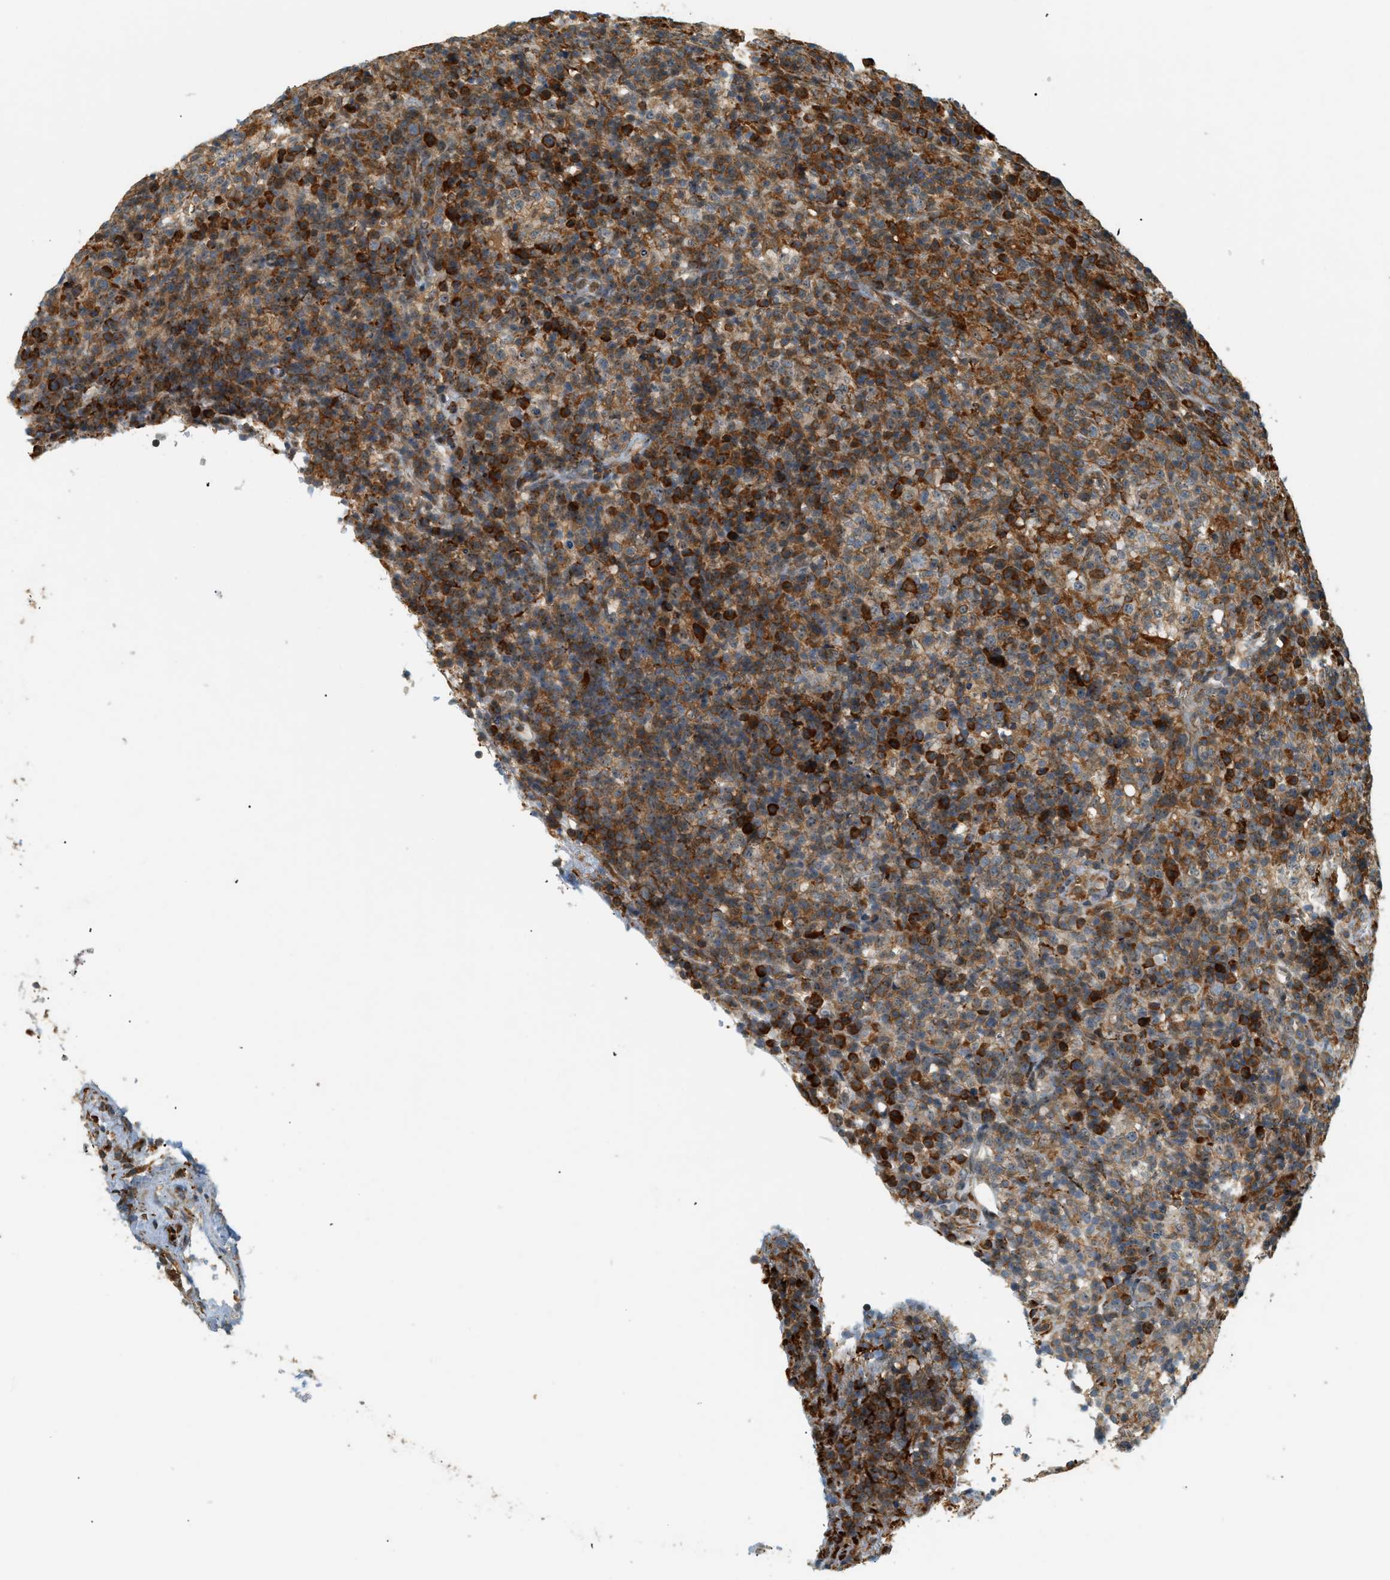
{"staining": {"intensity": "moderate", "quantity": ">75%", "location": "cytoplasmic/membranous"}, "tissue": "lymphoma", "cell_type": "Tumor cells", "image_type": "cancer", "snomed": [{"axis": "morphology", "description": "Malignant lymphoma, non-Hodgkin's type, High grade"}, {"axis": "topography", "description": "Lymph node"}], "caption": "This is a histology image of immunohistochemistry (IHC) staining of lymphoma, which shows moderate staining in the cytoplasmic/membranous of tumor cells.", "gene": "SEMA4D", "patient": {"sex": "female", "age": 76}}